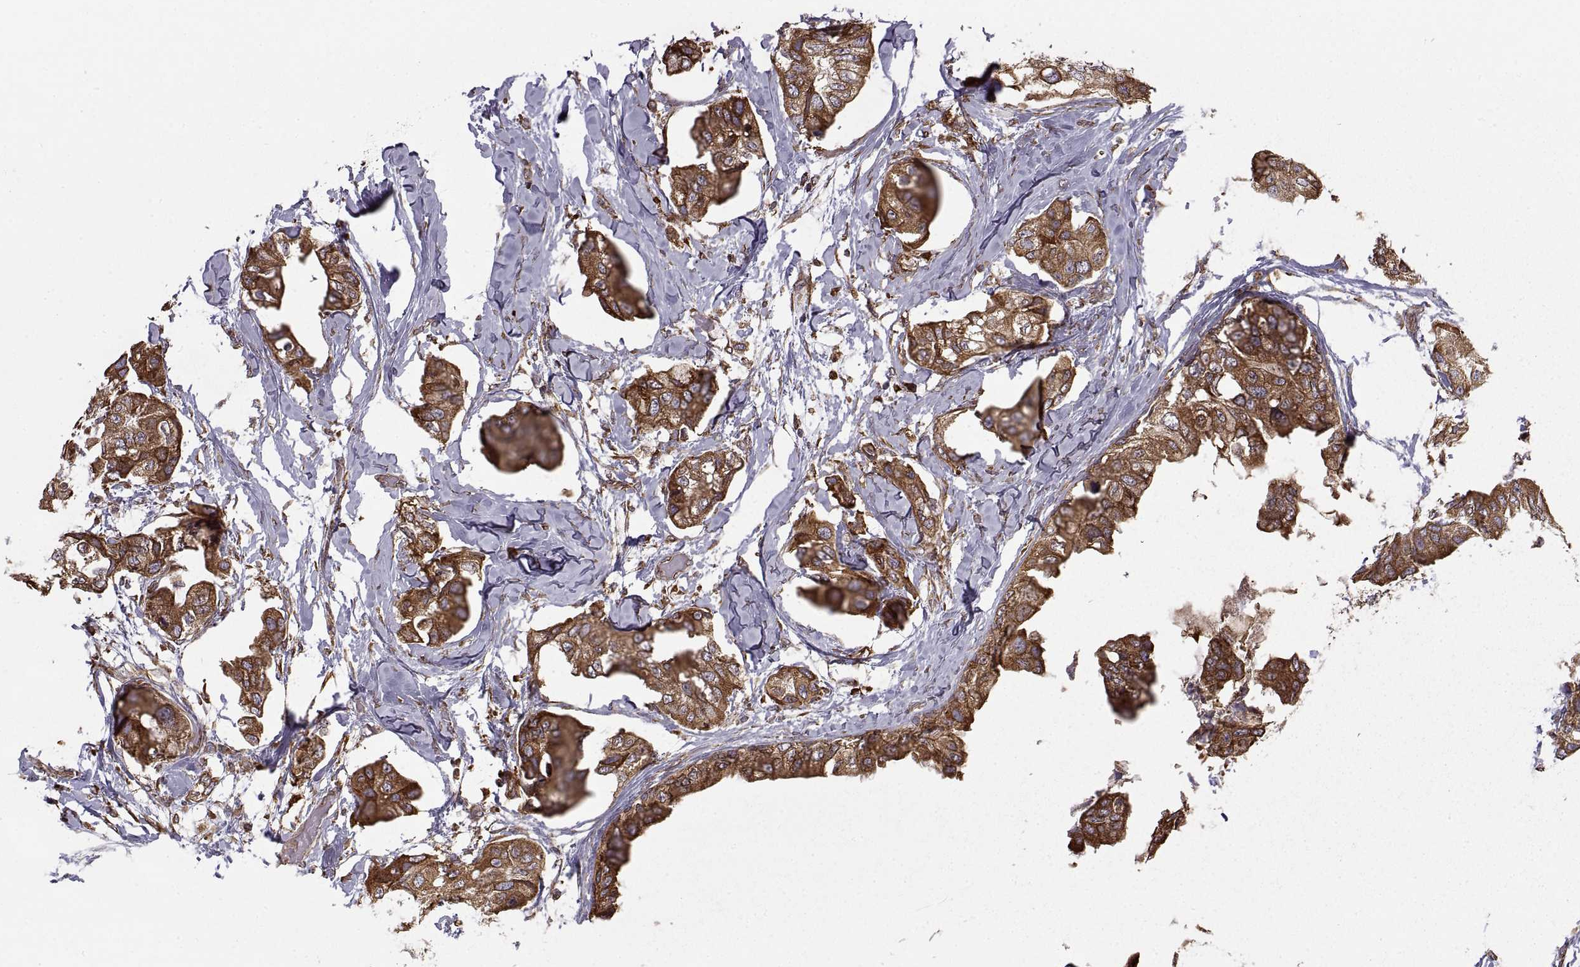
{"staining": {"intensity": "strong", "quantity": ">75%", "location": "cytoplasmic/membranous"}, "tissue": "breast cancer", "cell_type": "Tumor cells", "image_type": "cancer", "snomed": [{"axis": "morphology", "description": "Normal tissue, NOS"}, {"axis": "morphology", "description": "Duct carcinoma"}, {"axis": "topography", "description": "Breast"}], "caption": "Brown immunohistochemical staining in human breast intraductal carcinoma displays strong cytoplasmic/membranous expression in approximately >75% of tumor cells.", "gene": "PDIA3", "patient": {"sex": "female", "age": 40}}